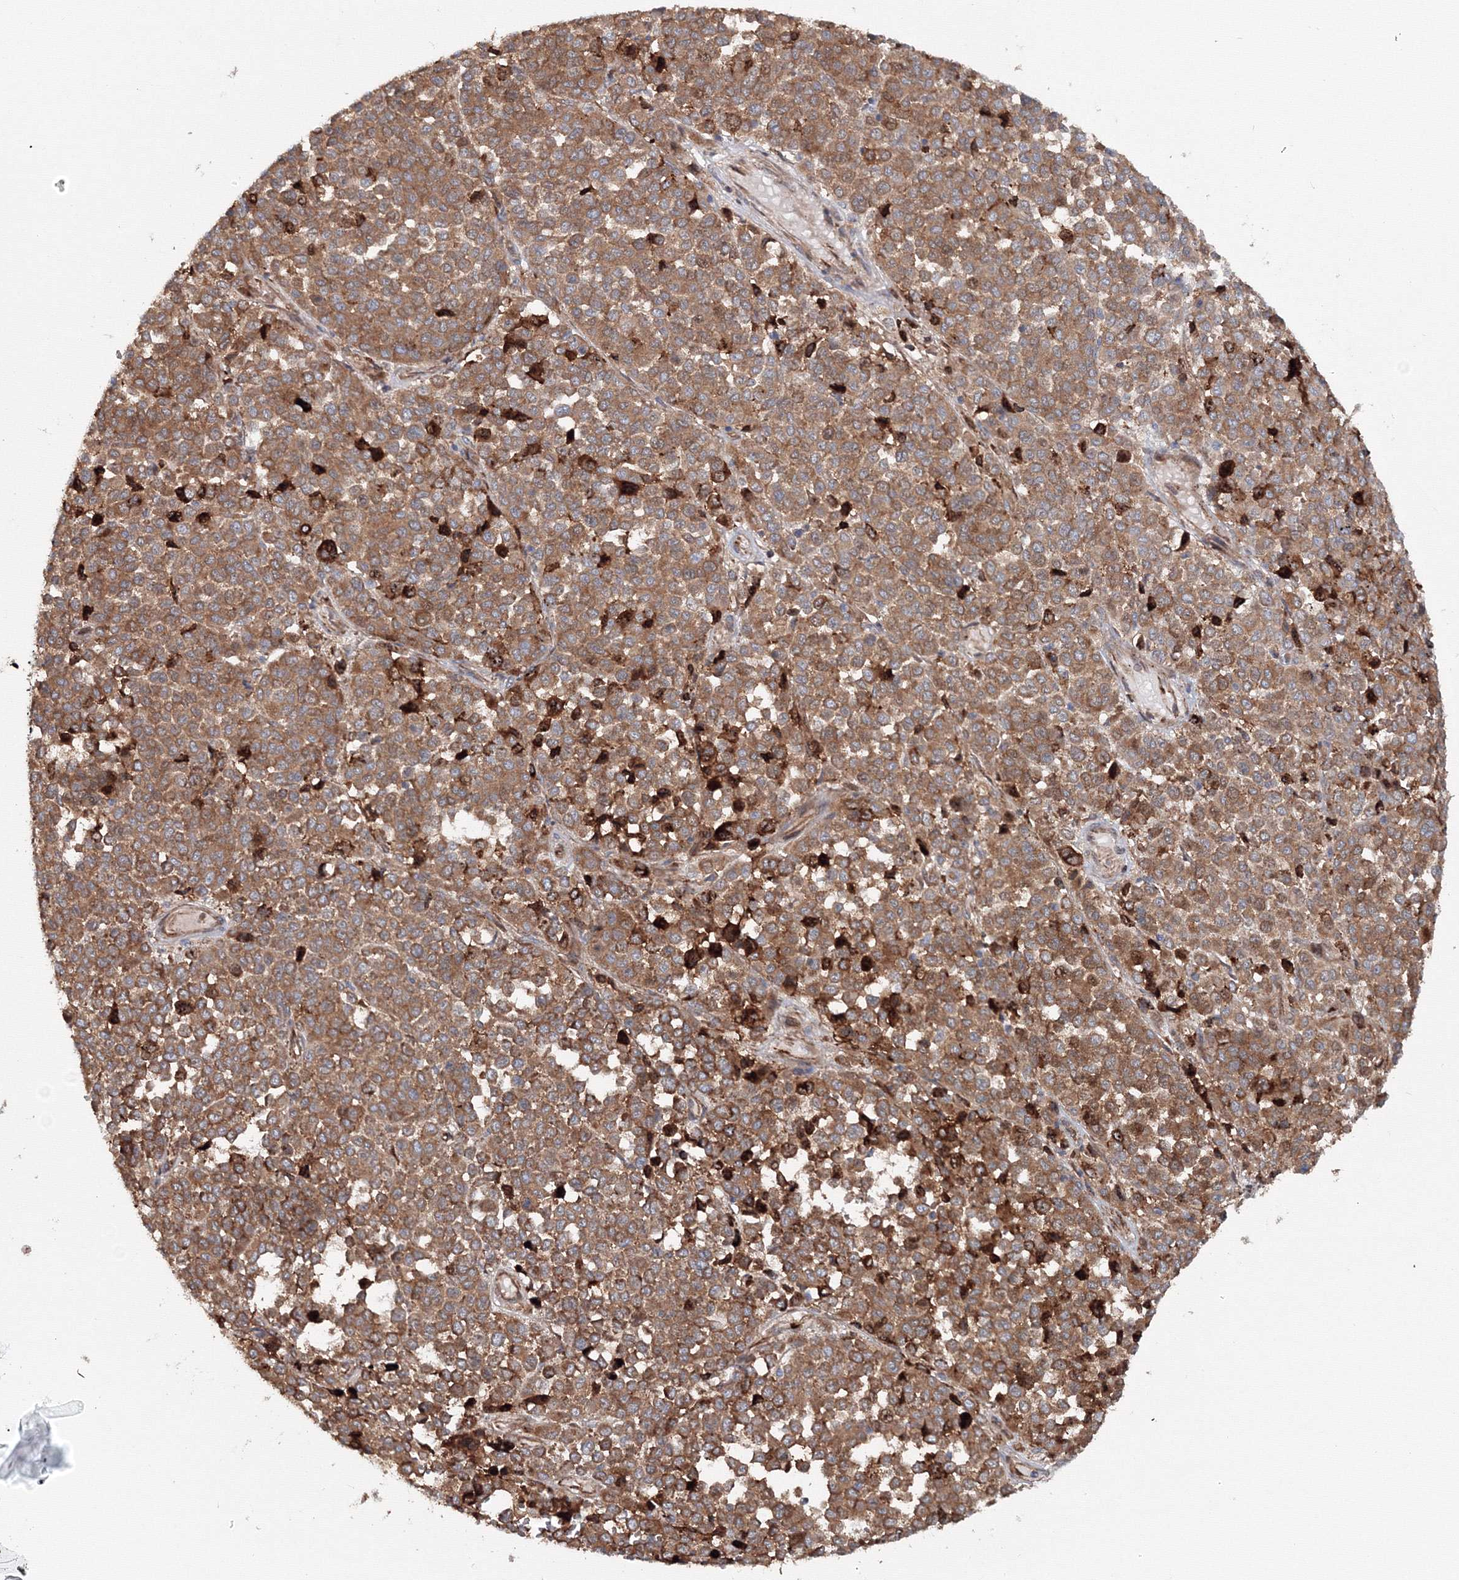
{"staining": {"intensity": "moderate", "quantity": ">75%", "location": "cytoplasmic/membranous"}, "tissue": "melanoma", "cell_type": "Tumor cells", "image_type": "cancer", "snomed": [{"axis": "morphology", "description": "Malignant melanoma, Metastatic site"}, {"axis": "topography", "description": "Pancreas"}], "caption": "Human melanoma stained with a brown dye demonstrates moderate cytoplasmic/membranous positive expression in about >75% of tumor cells.", "gene": "EXOC1", "patient": {"sex": "female", "age": 30}}